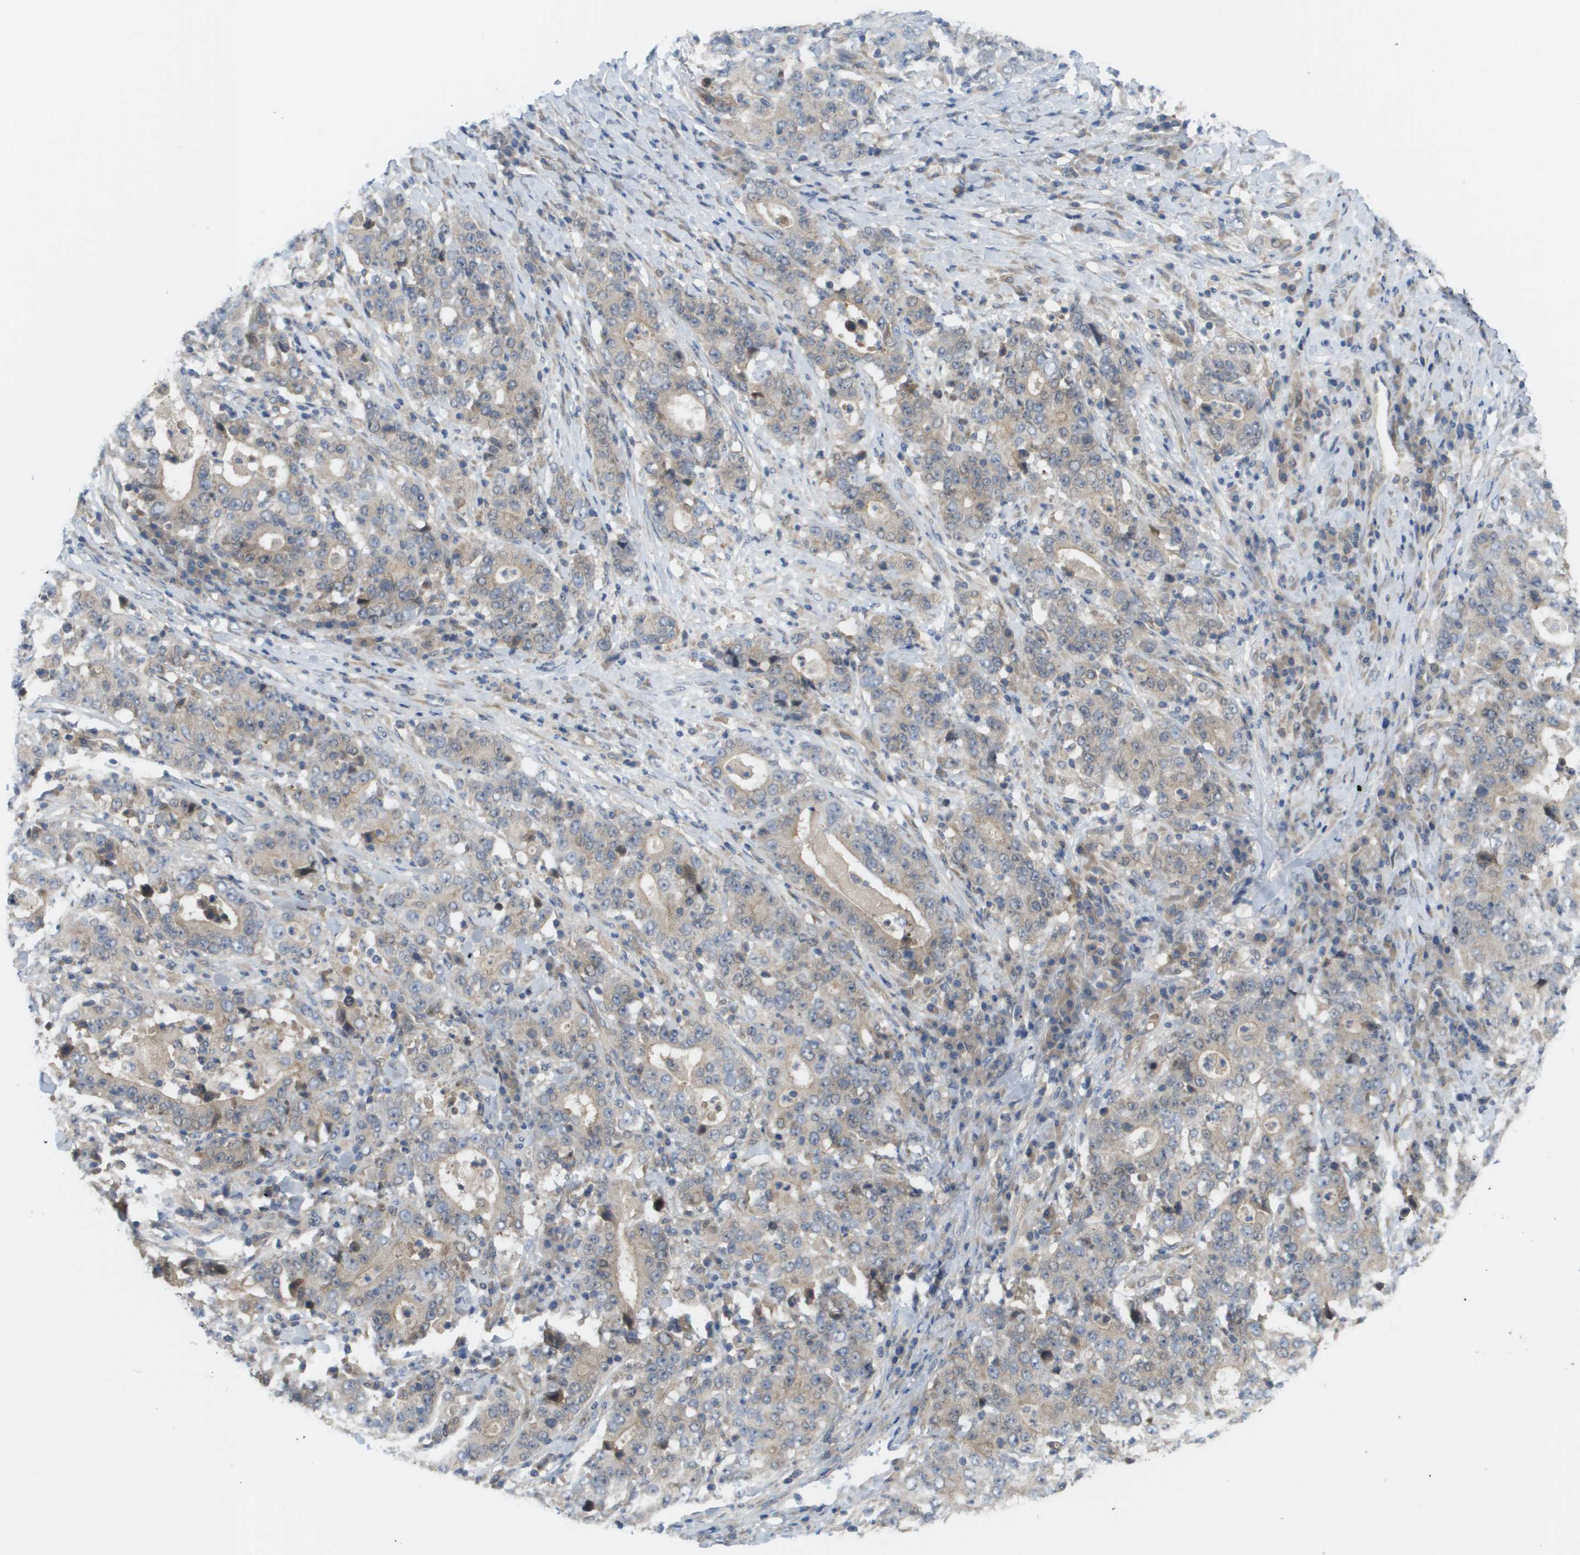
{"staining": {"intensity": "weak", "quantity": "25%-75%", "location": "cytoplasmic/membranous"}, "tissue": "stomach cancer", "cell_type": "Tumor cells", "image_type": "cancer", "snomed": [{"axis": "morphology", "description": "Normal tissue, NOS"}, {"axis": "morphology", "description": "Adenocarcinoma, NOS"}, {"axis": "topography", "description": "Stomach, upper"}, {"axis": "topography", "description": "Stomach"}], "caption": "This image demonstrates IHC staining of stomach adenocarcinoma, with low weak cytoplasmic/membranous staining in approximately 25%-75% of tumor cells.", "gene": "CTPS2", "patient": {"sex": "male", "age": 59}}